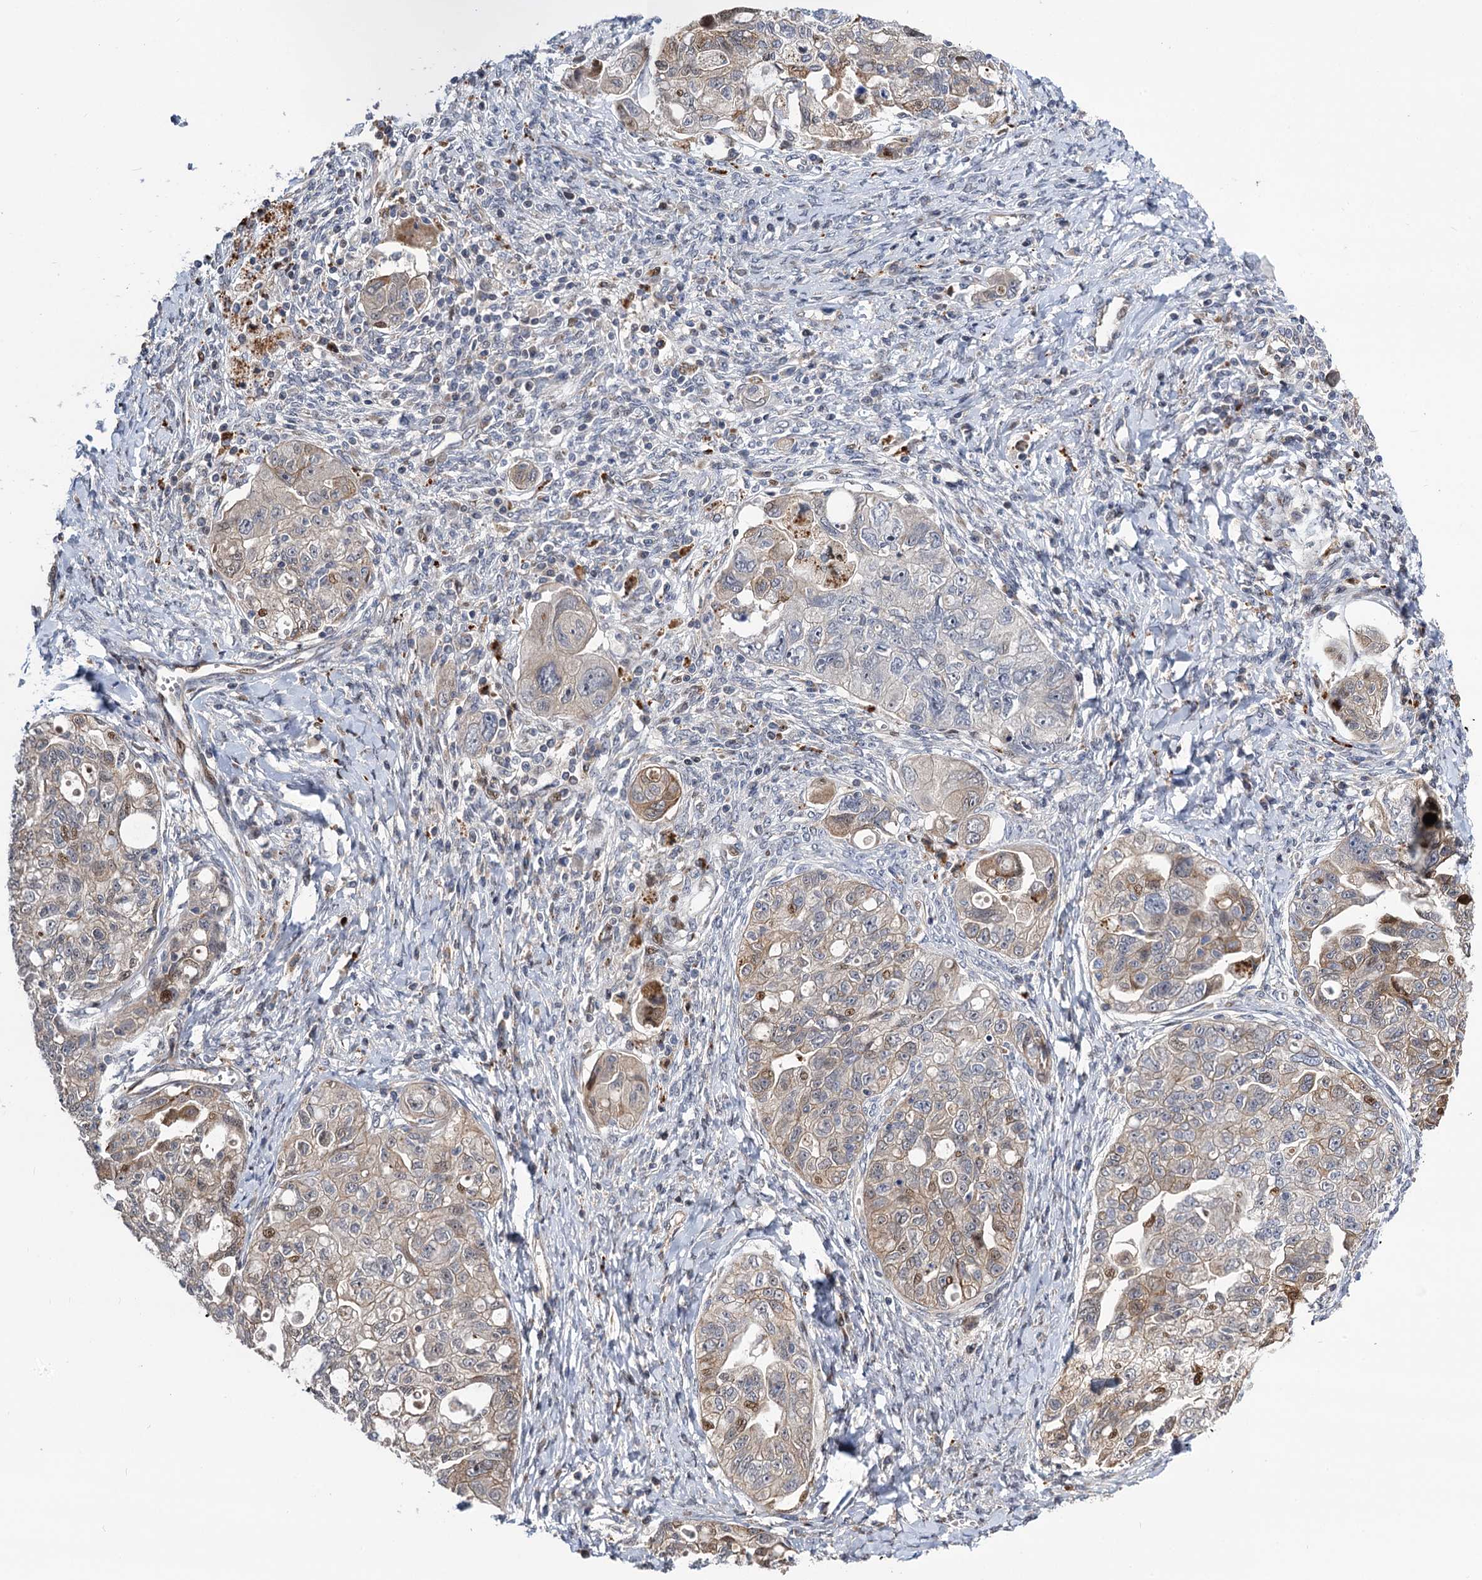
{"staining": {"intensity": "moderate", "quantity": "<25%", "location": "cytoplasmic/membranous,nuclear"}, "tissue": "ovarian cancer", "cell_type": "Tumor cells", "image_type": "cancer", "snomed": [{"axis": "morphology", "description": "Carcinoma, NOS"}, {"axis": "morphology", "description": "Cystadenocarcinoma, serous, NOS"}, {"axis": "topography", "description": "Ovary"}], "caption": "A low amount of moderate cytoplasmic/membranous and nuclear positivity is identified in approximately <25% of tumor cells in ovarian cancer tissue.", "gene": "UBR1", "patient": {"sex": "female", "age": 69}}